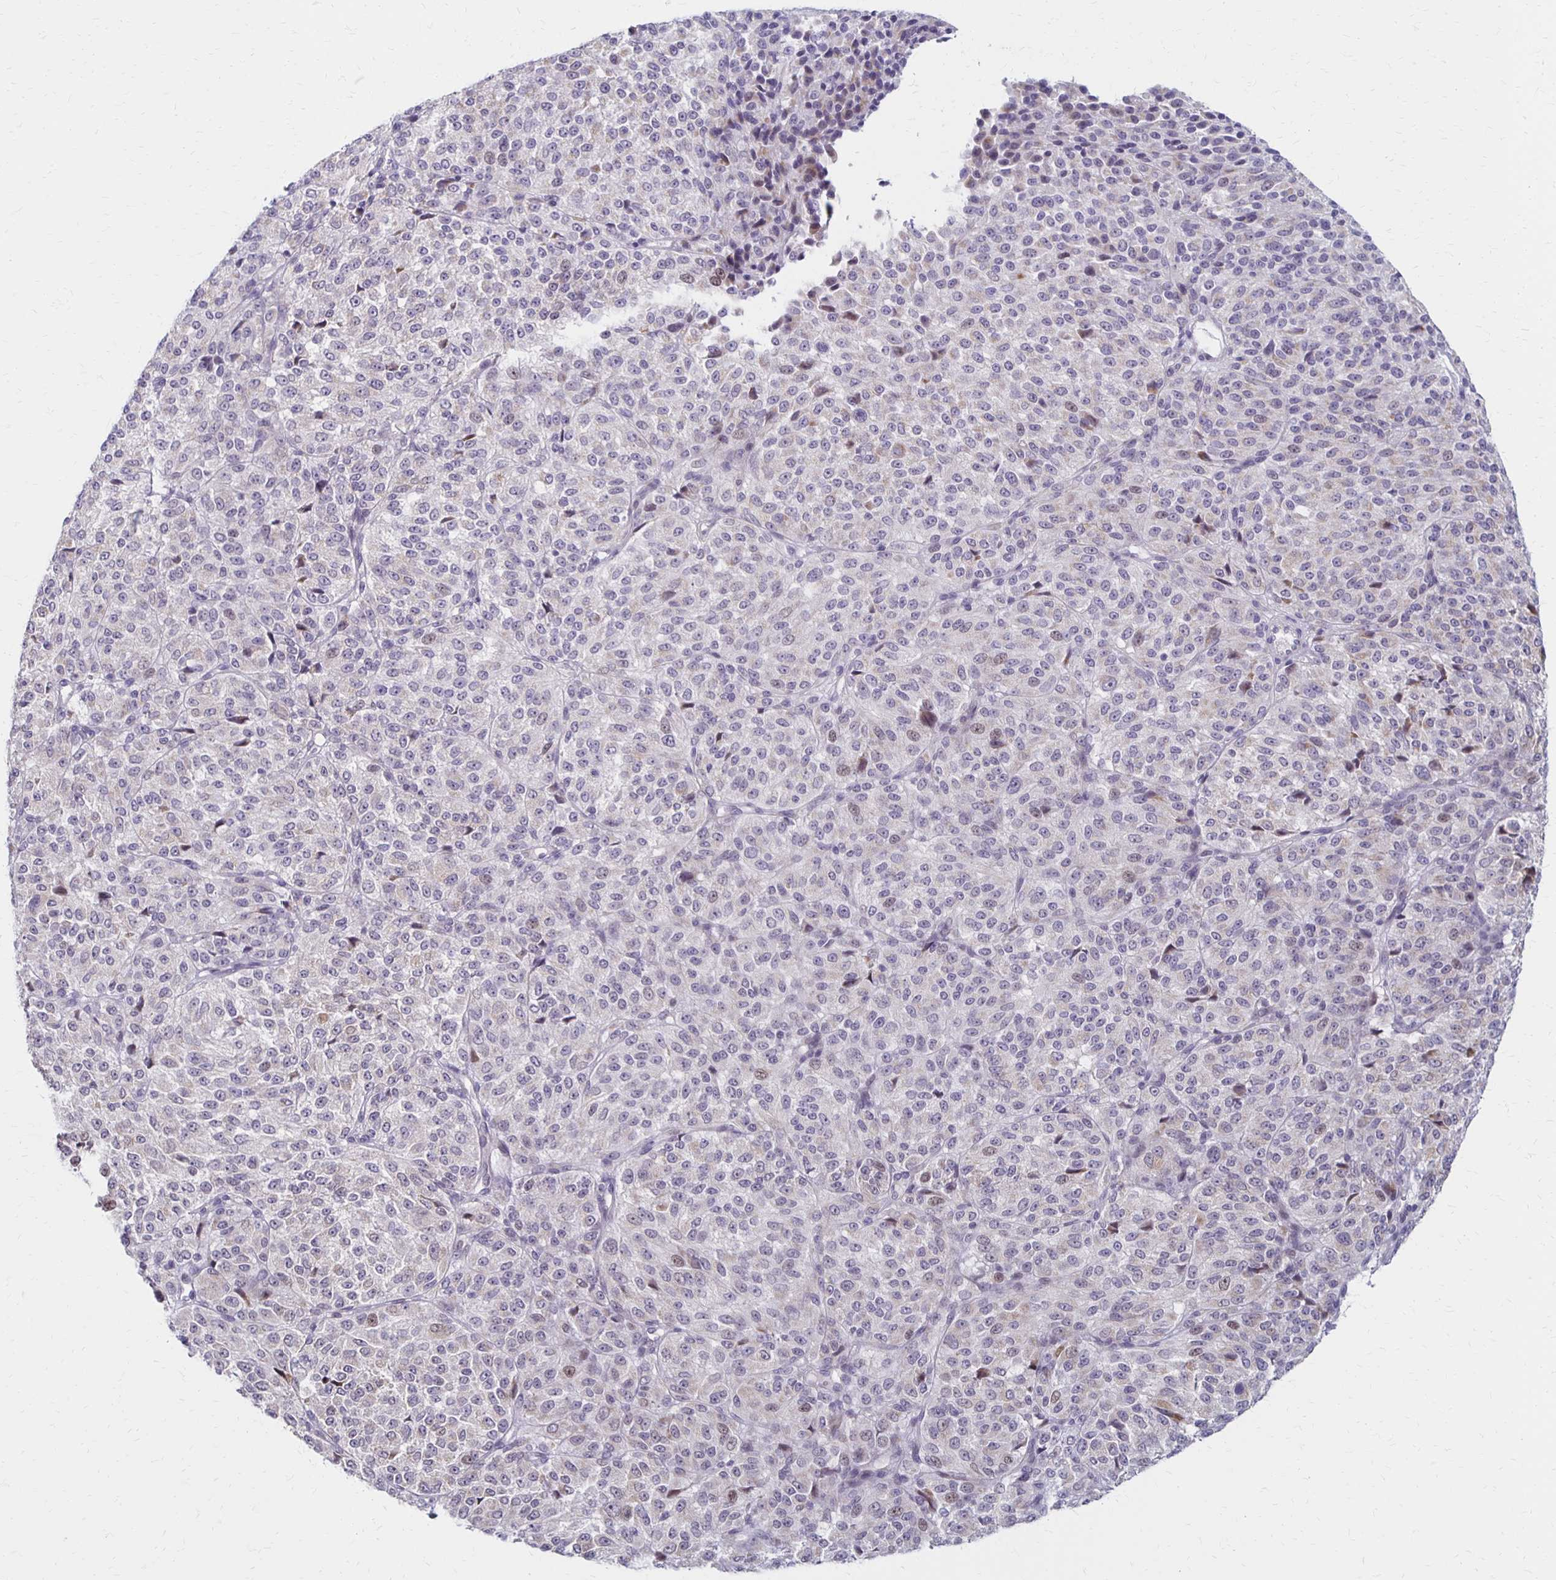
{"staining": {"intensity": "weak", "quantity": "25%-75%", "location": "nuclear"}, "tissue": "melanoma", "cell_type": "Tumor cells", "image_type": "cancer", "snomed": [{"axis": "morphology", "description": "Malignant melanoma, Metastatic site"}, {"axis": "topography", "description": "Brain"}], "caption": "IHC staining of melanoma, which reveals low levels of weak nuclear expression in about 25%-75% of tumor cells indicating weak nuclear protein staining. The staining was performed using DAB (brown) for protein detection and nuclei were counterstained in hematoxylin (blue).", "gene": "DAGLA", "patient": {"sex": "female", "age": 56}}